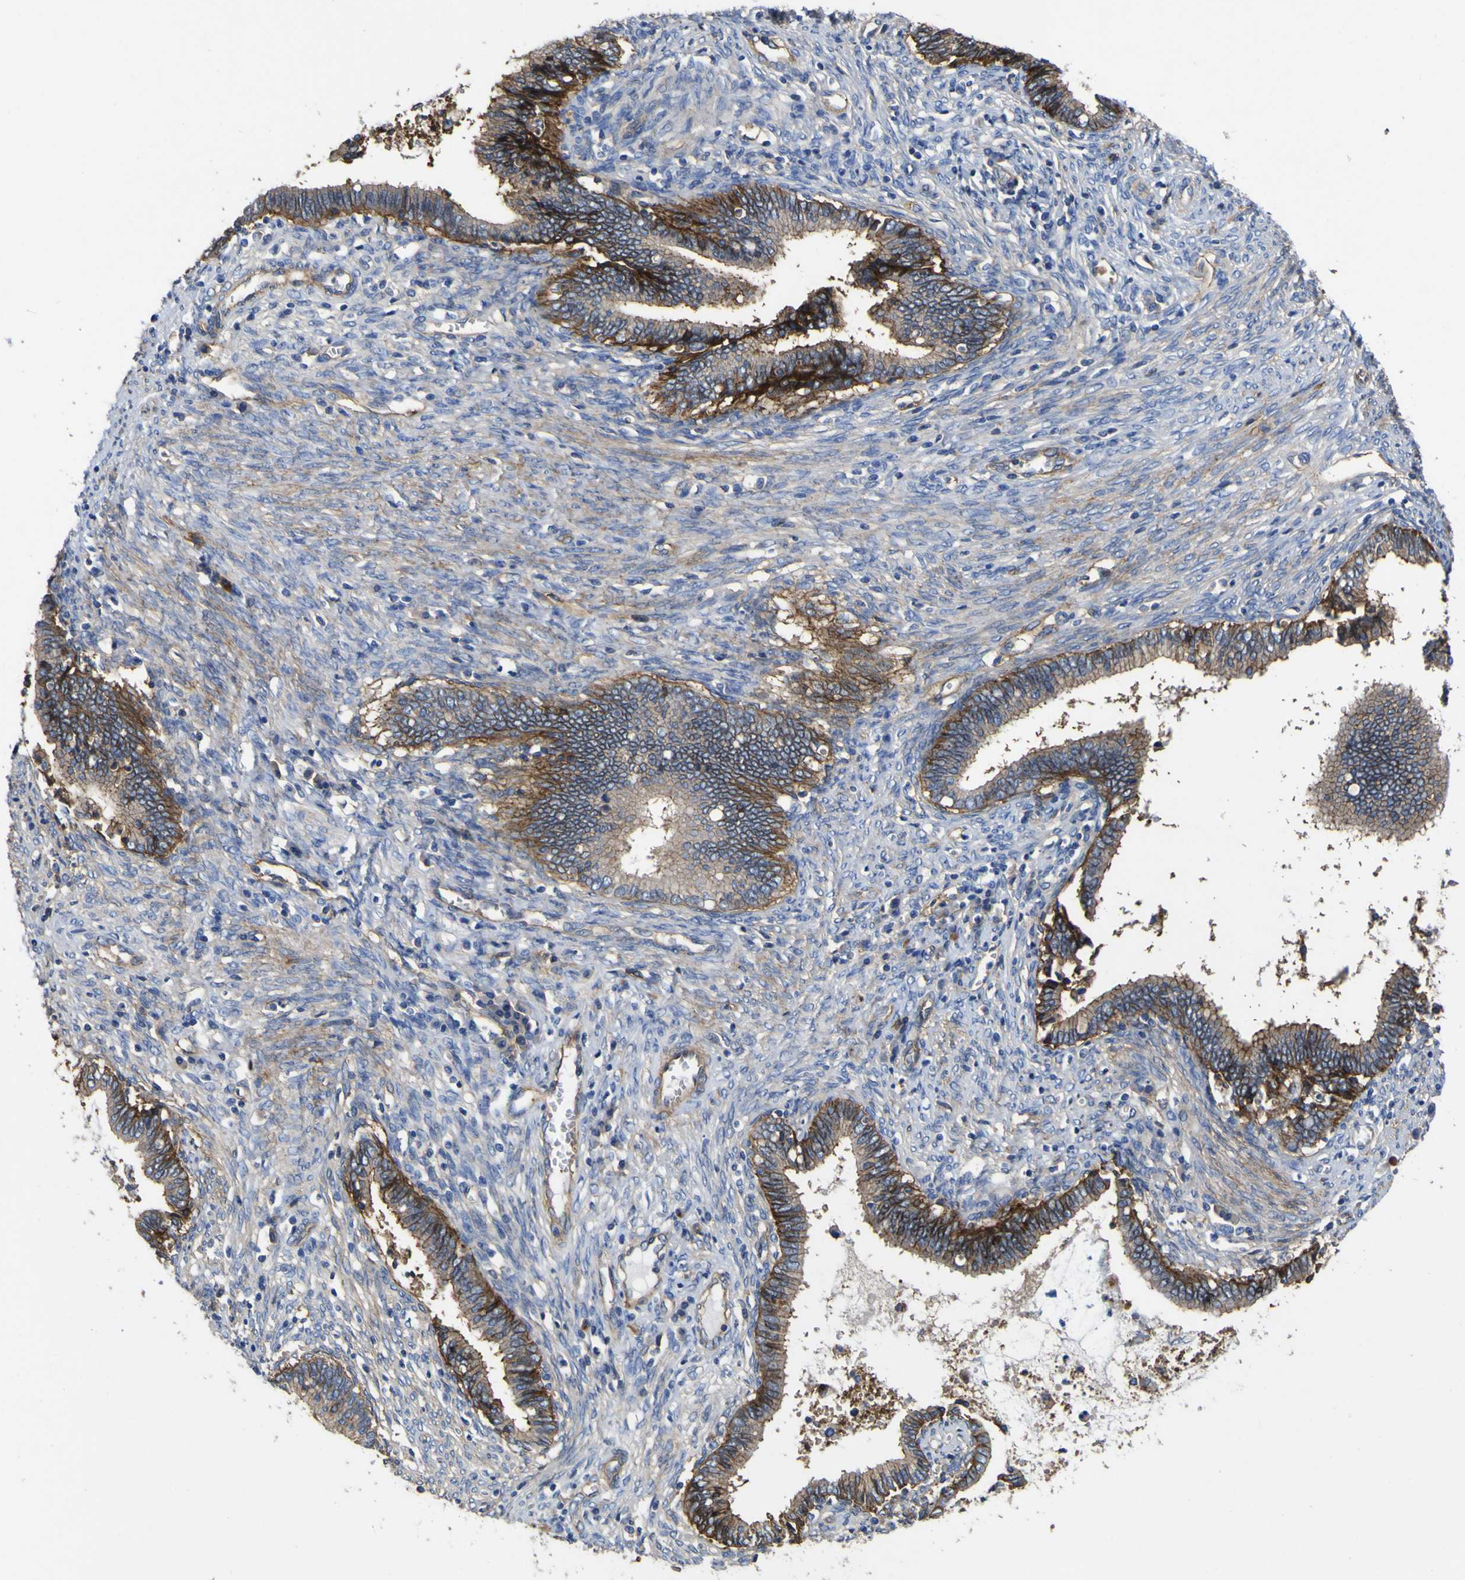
{"staining": {"intensity": "moderate", "quantity": "25%-75%", "location": "cytoplasmic/membranous"}, "tissue": "cervical cancer", "cell_type": "Tumor cells", "image_type": "cancer", "snomed": [{"axis": "morphology", "description": "Adenocarcinoma, NOS"}, {"axis": "topography", "description": "Cervix"}], "caption": "High-power microscopy captured an IHC micrograph of cervical adenocarcinoma, revealing moderate cytoplasmic/membranous expression in about 25%-75% of tumor cells.", "gene": "CD151", "patient": {"sex": "female", "age": 44}}